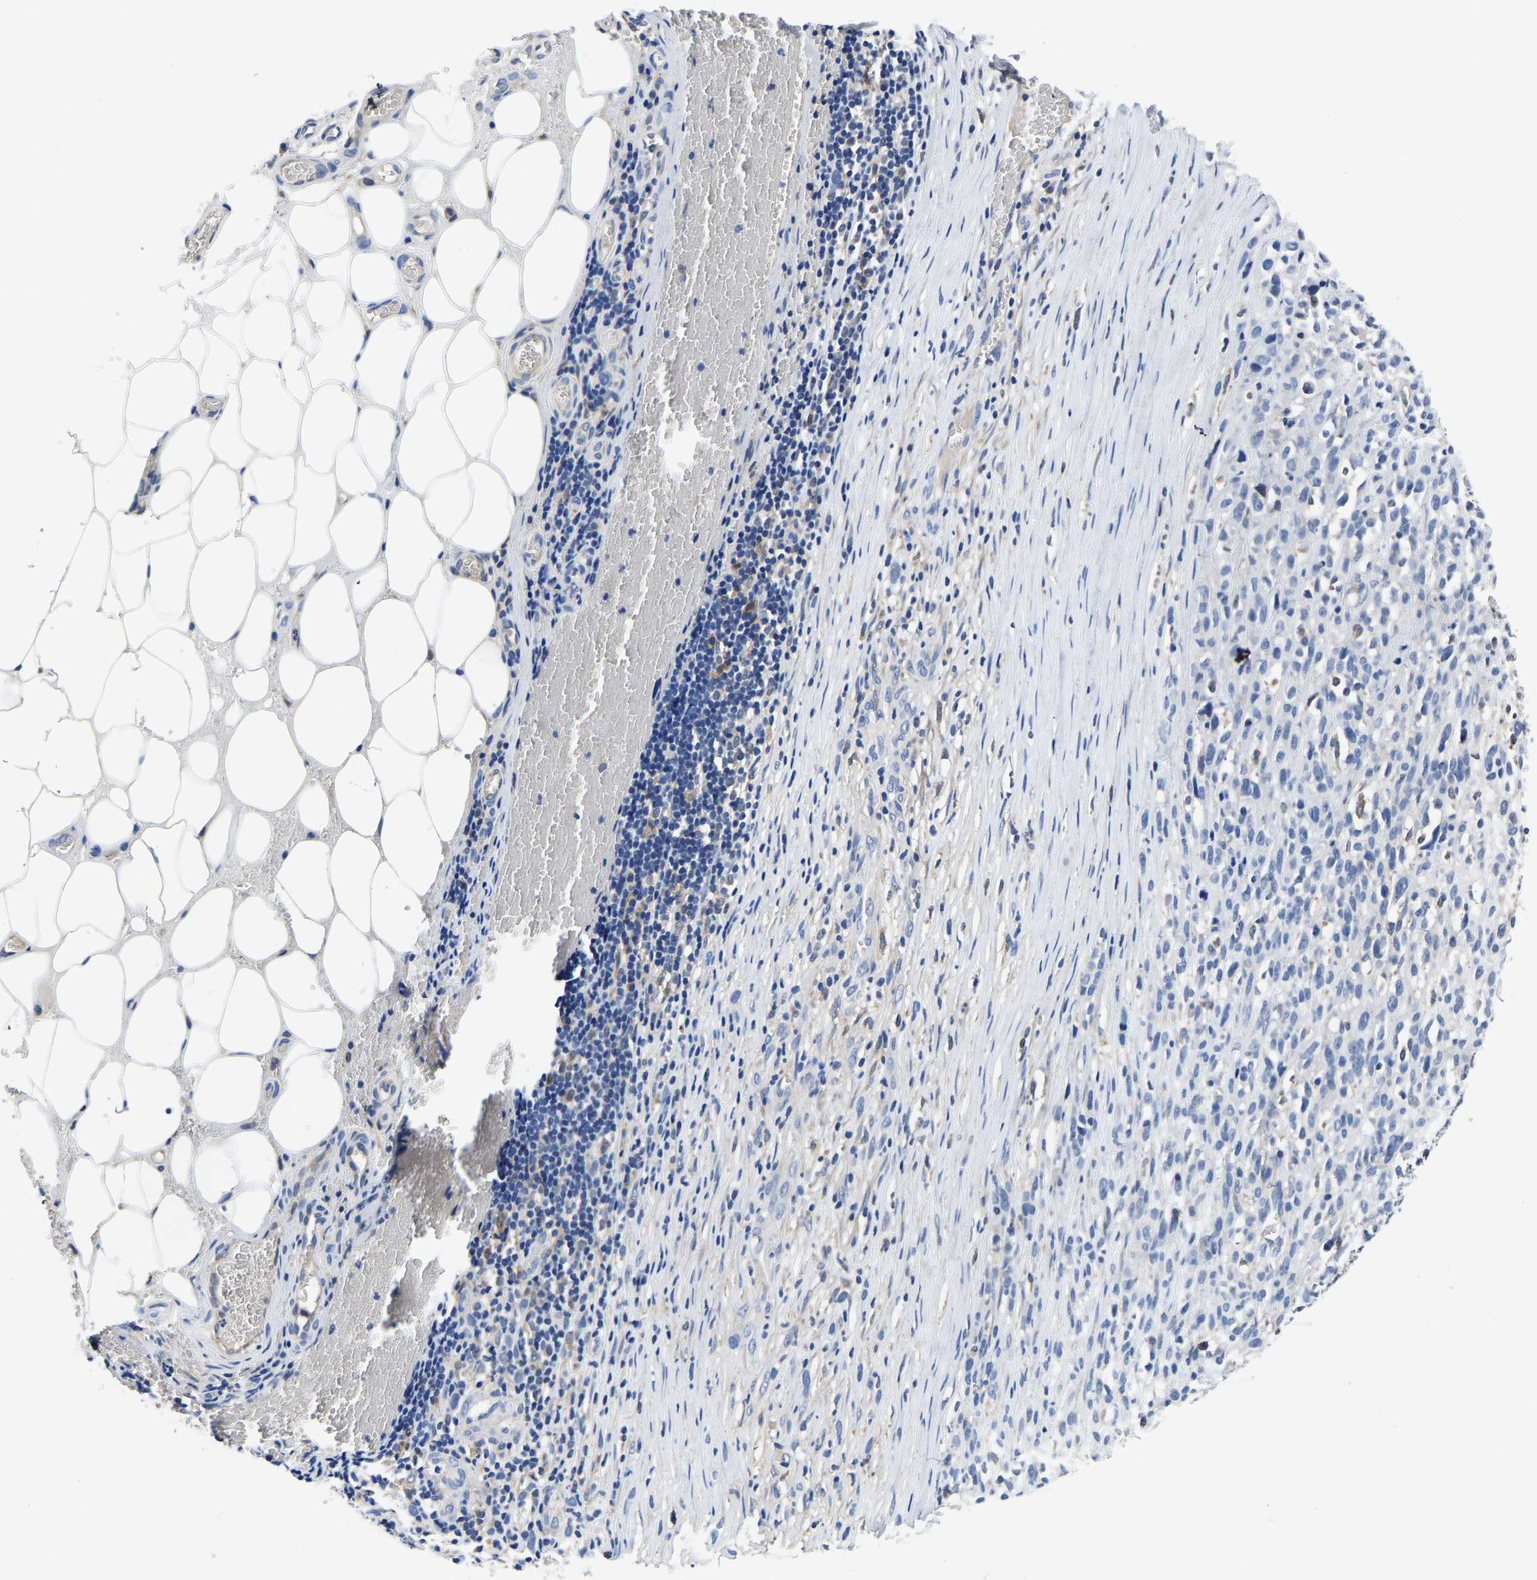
{"staining": {"intensity": "negative", "quantity": "none", "location": "none"}, "tissue": "melanoma", "cell_type": "Tumor cells", "image_type": "cancer", "snomed": [{"axis": "morphology", "description": "Malignant melanoma, NOS"}, {"axis": "topography", "description": "Skin"}], "caption": "The image displays no significant staining in tumor cells of melanoma.", "gene": "ATG2B", "patient": {"sex": "female", "age": 55}}